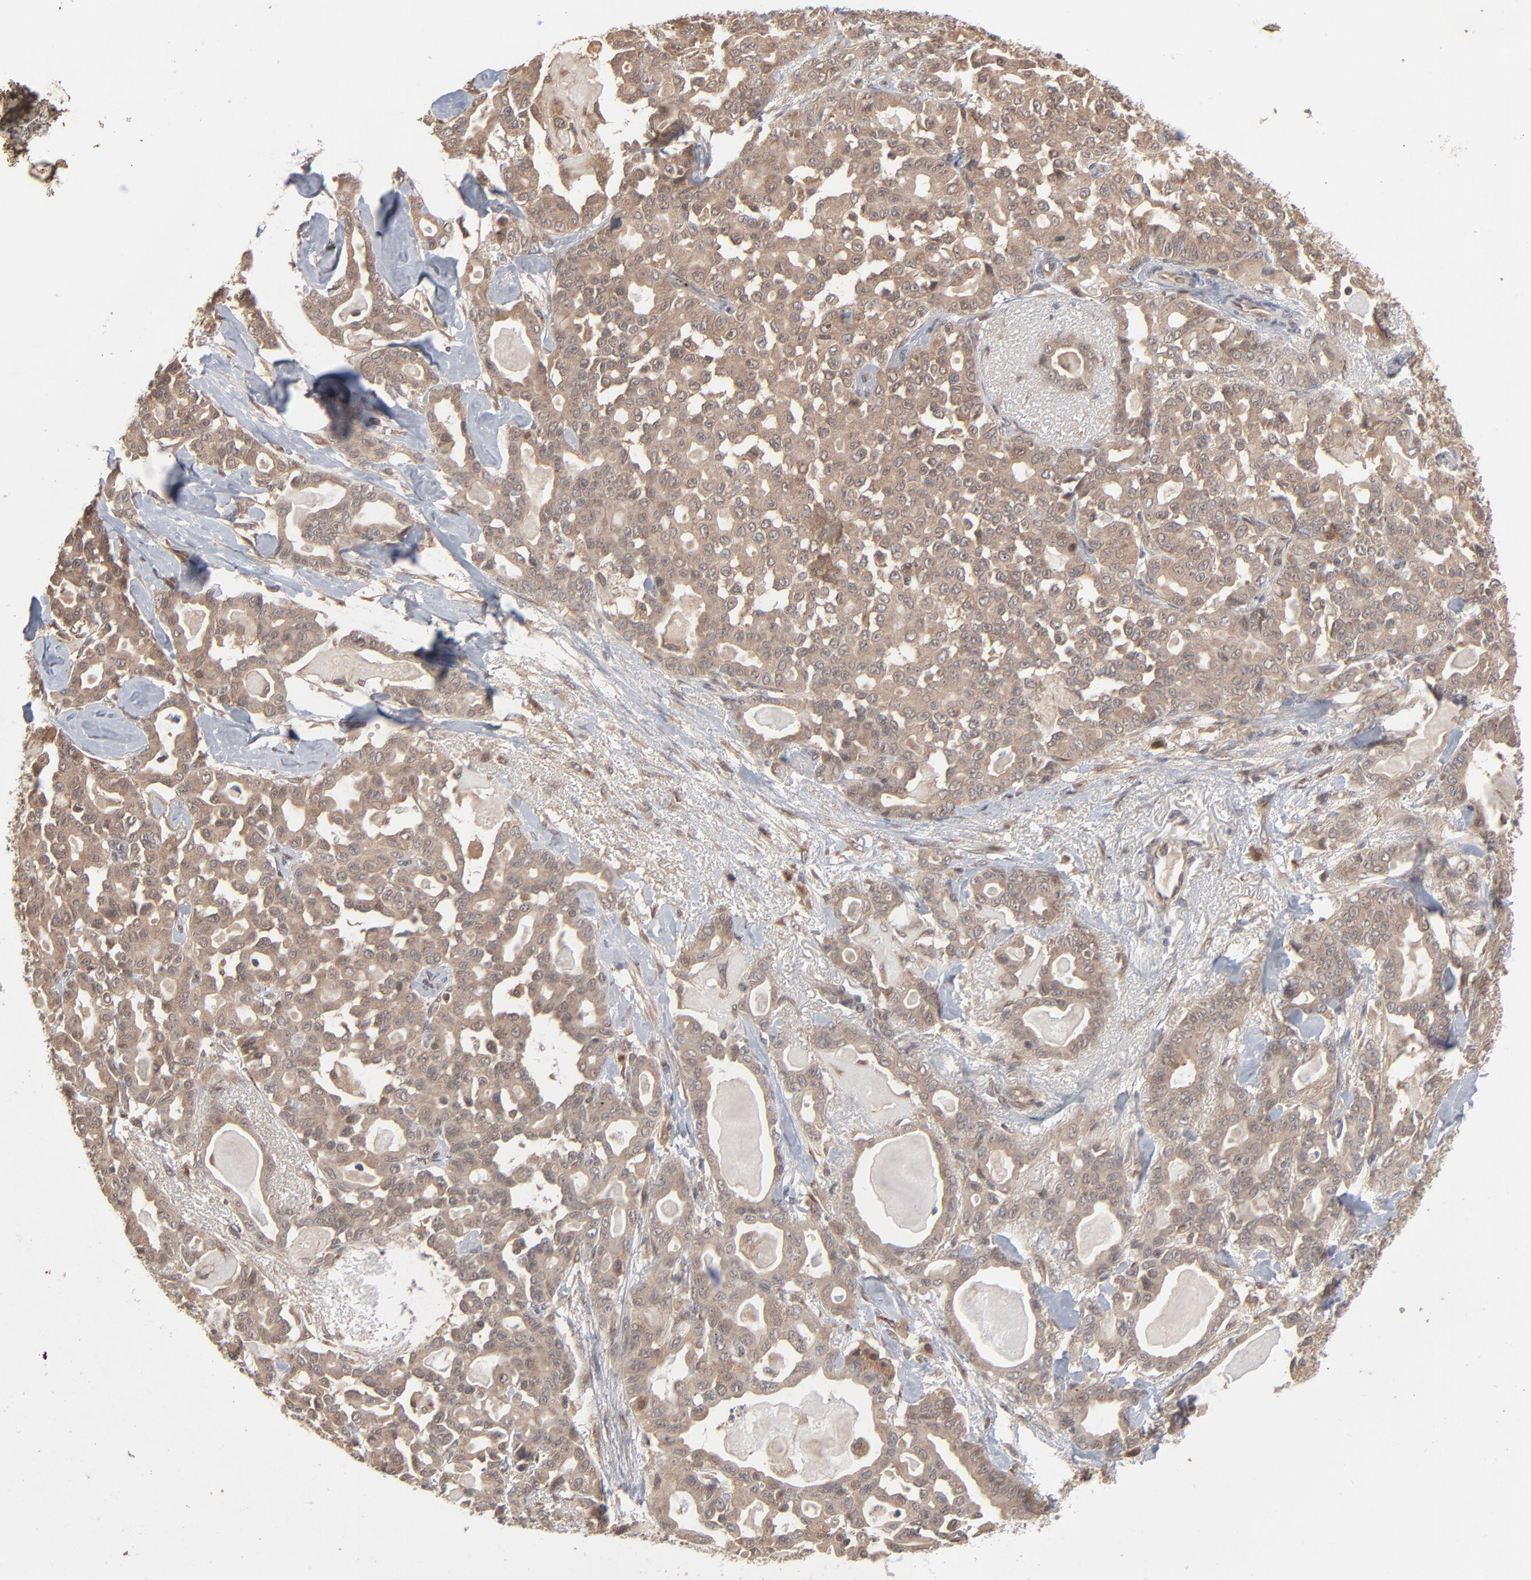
{"staining": {"intensity": "moderate", "quantity": ">75%", "location": "cytoplasmic/membranous"}, "tissue": "pancreatic cancer", "cell_type": "Tumor cells", "image_type": "cancer", "snomed": [{"axis": "morphology", "description": "Adenocarcinoma, NOS"}, {"axis": "topography", "description": "Pancreas"}], "caption": "Adenocarcinoma (pancreatic) stained for a protein (brown) displays moderate cytoplasmic/membranous positive staining in approximately >75% of tumor cells.", "gene": "SCFD1", "patient": {"sex": "male", "age": 63}}